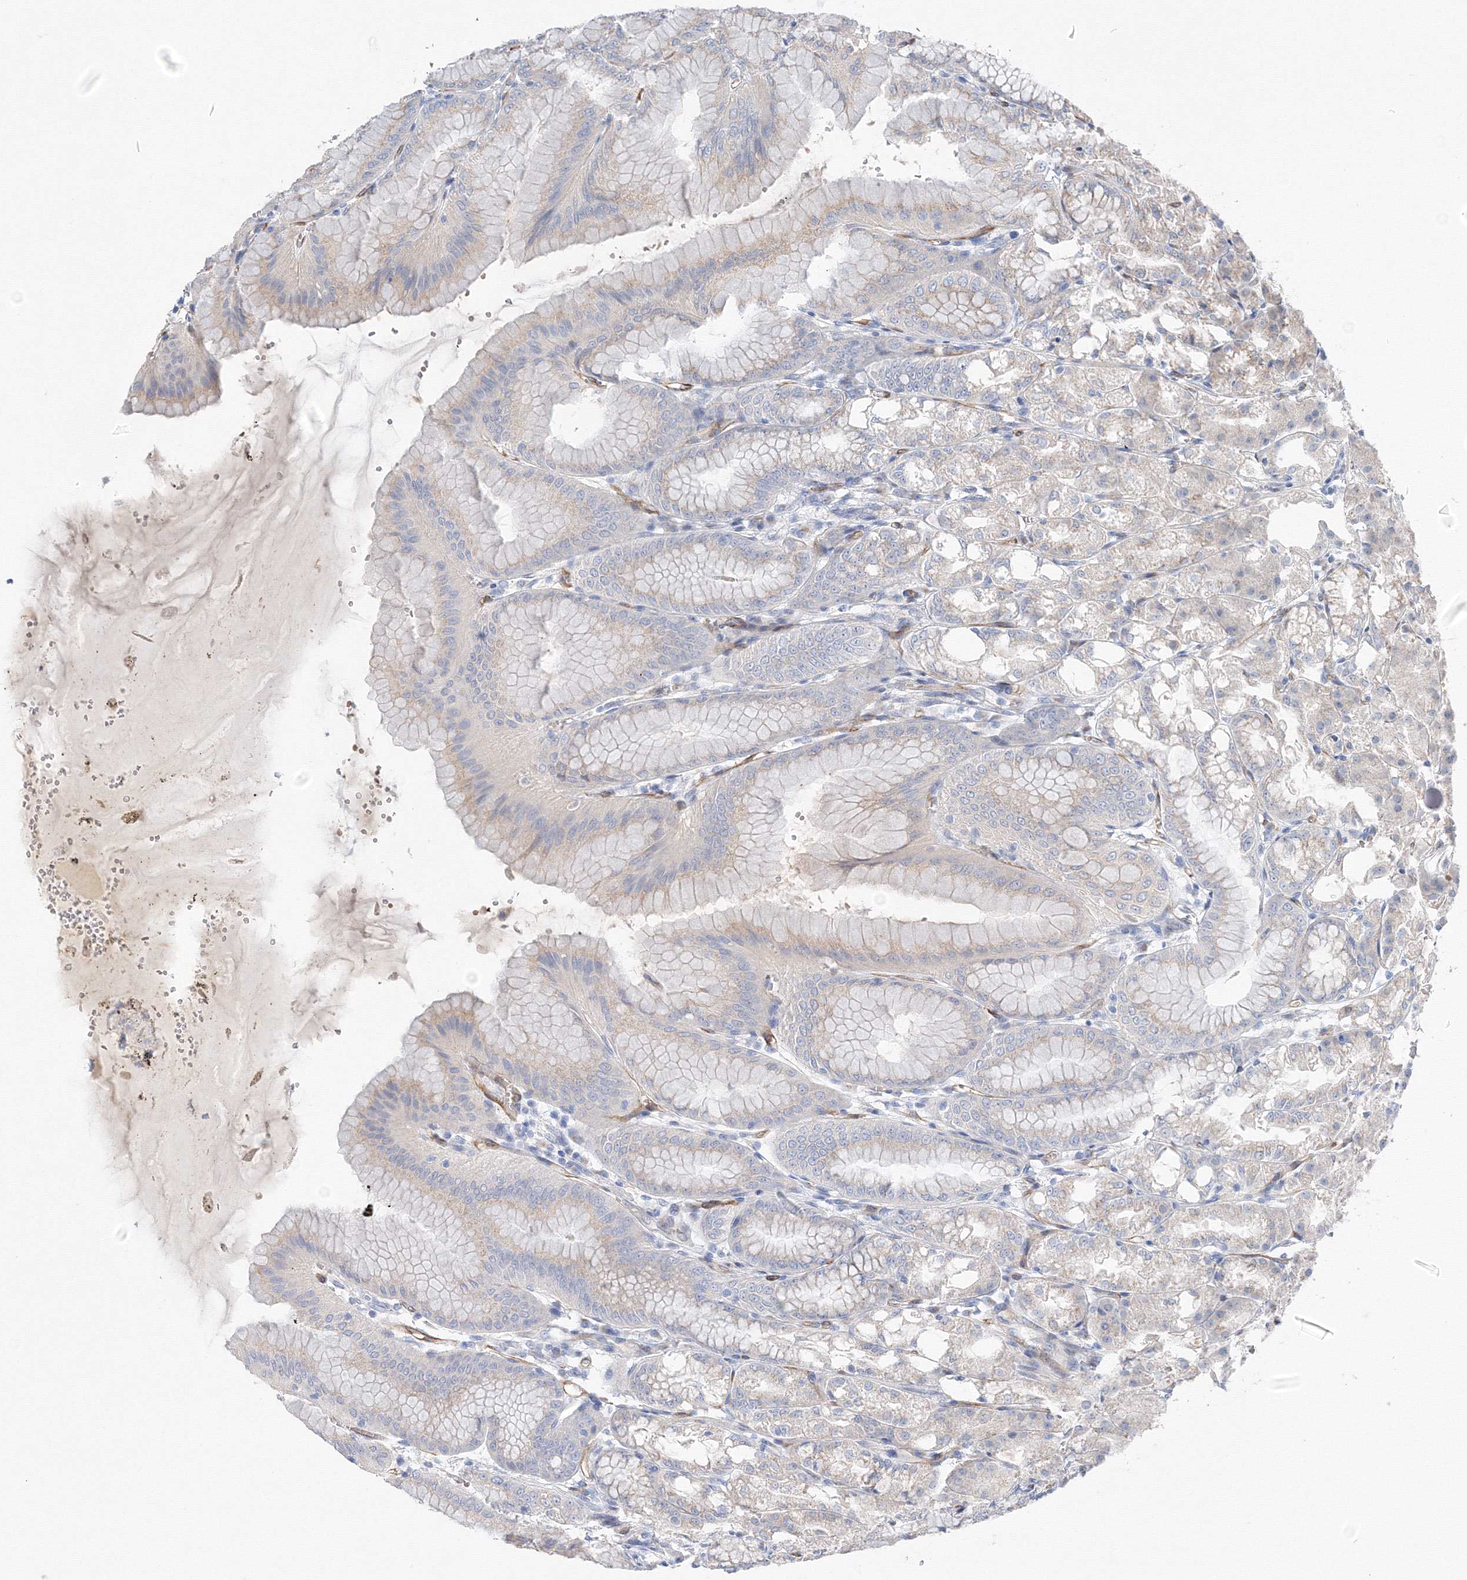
{"staining": {"intensity": "negative", "quantity": "none", "location": "none"}, "tissue": "stomach", "cell_type": "Glandular cells", "image_type": "normal", "snomed": [{"axis": "morphology", "description": "Normal tissue, NOS"}, {"axis": "topography", "description": "Stomach, lower"}], "caption": "DAB (3,3'-diaminobenzidine) immunohistochemical staining of normal human stomach exhibits no significant positivity in glandular cells. (Brightfield microscopy of DAB immunohistochemistry (IHC) at high magnification).", "gene": "TAMM41", "patient": {"sex": "male", "age": 71}}